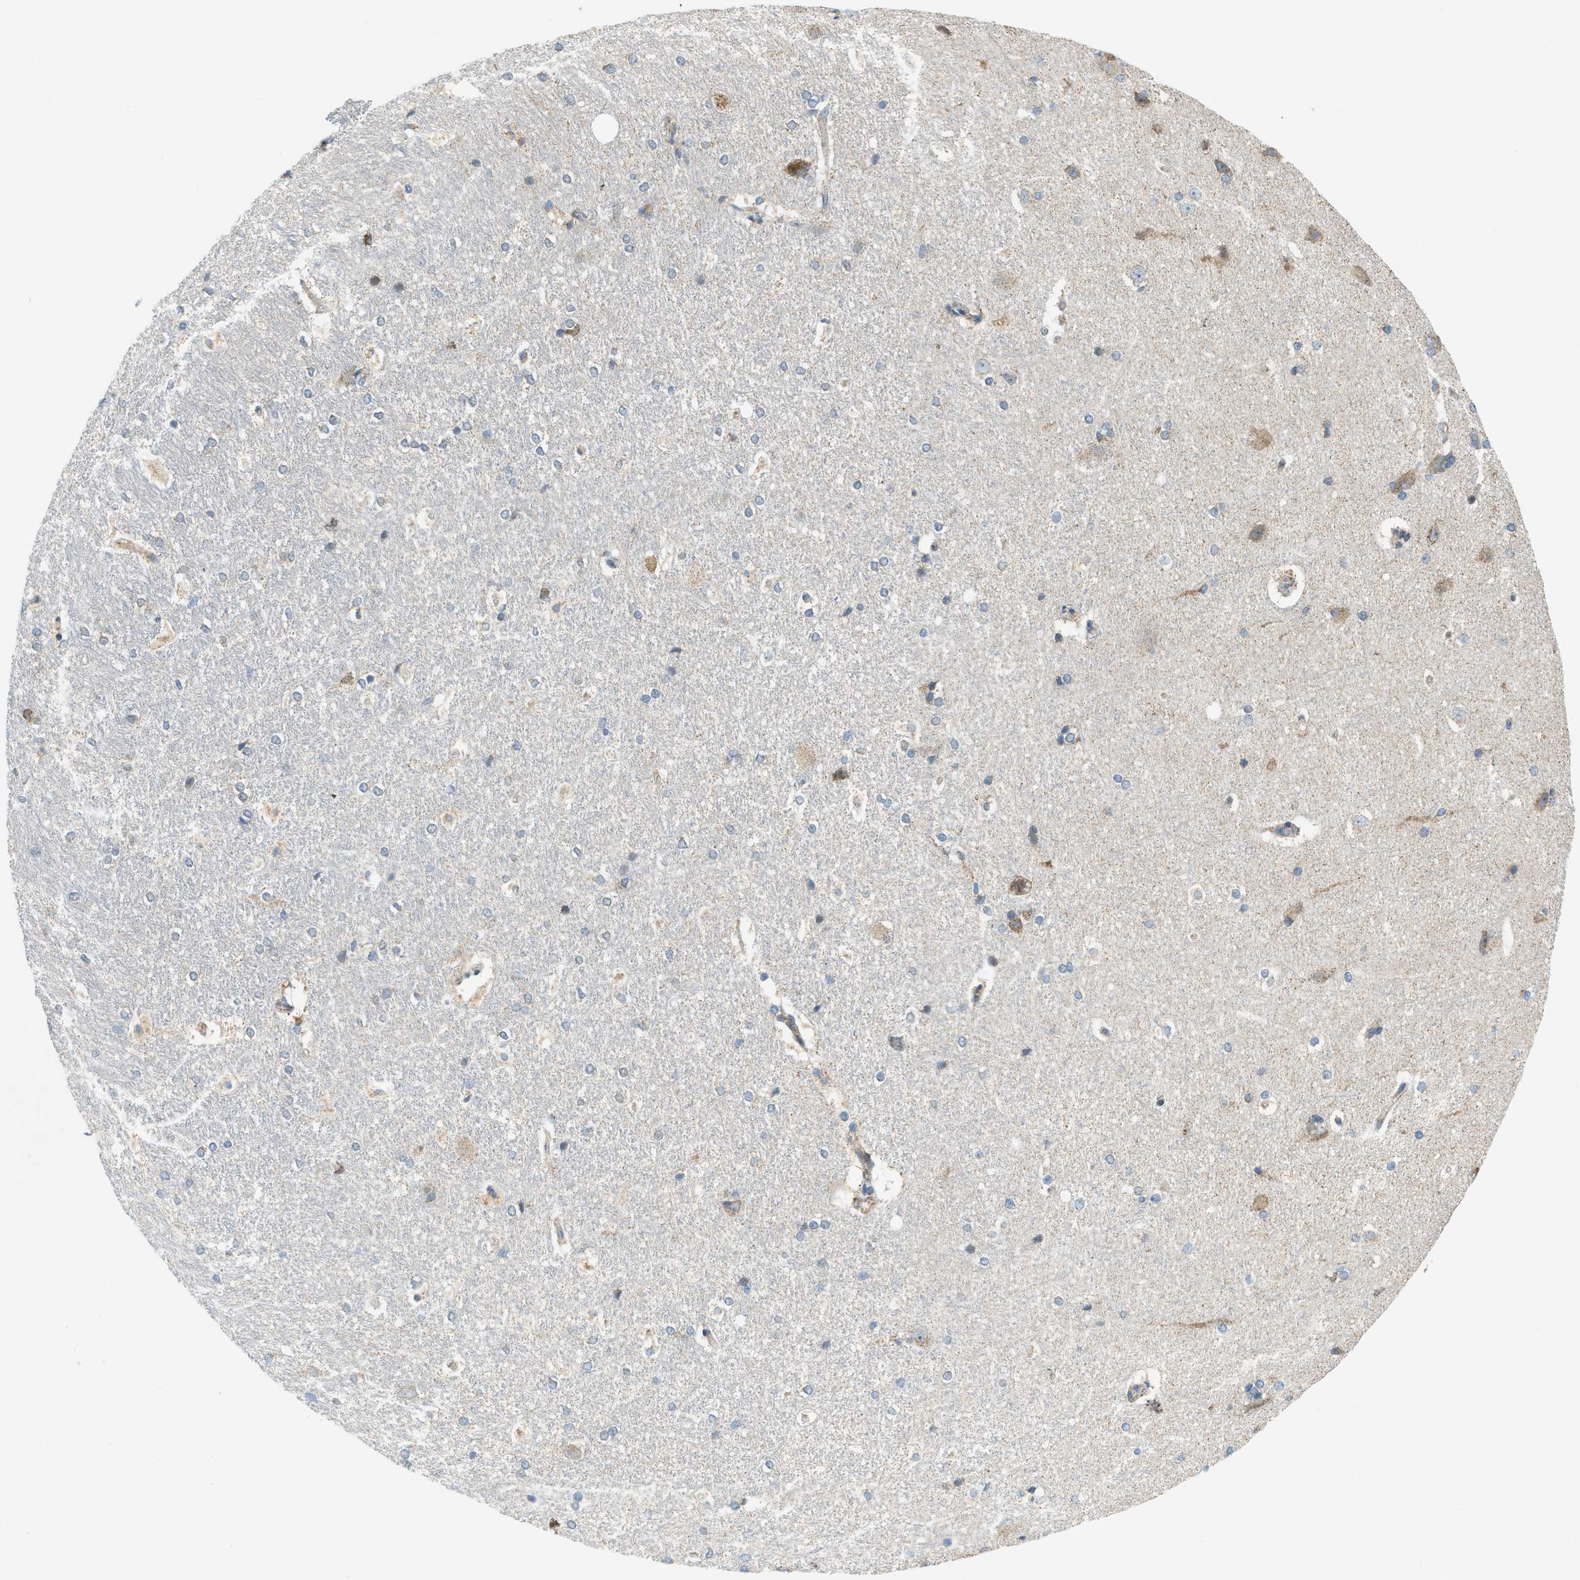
{"staining": {"intensity": "negative", "quantity": "none", "location": "none"}, "tissue": "hippocampus", "cell_type": "Glial cells", "image_type": "normal", "snomed": [{"axis": "morphology", "description": "Normal tissue, NOS"}, {"axis": "topography", "description": "Hippocampus"}], "caption": "Human hippocampus stained for a protein using immunohistochemistry (IHC) demonstrates no staining in glial cells.", "gene": "PIGG", "patient": {"sex": "female", "age": 19}}